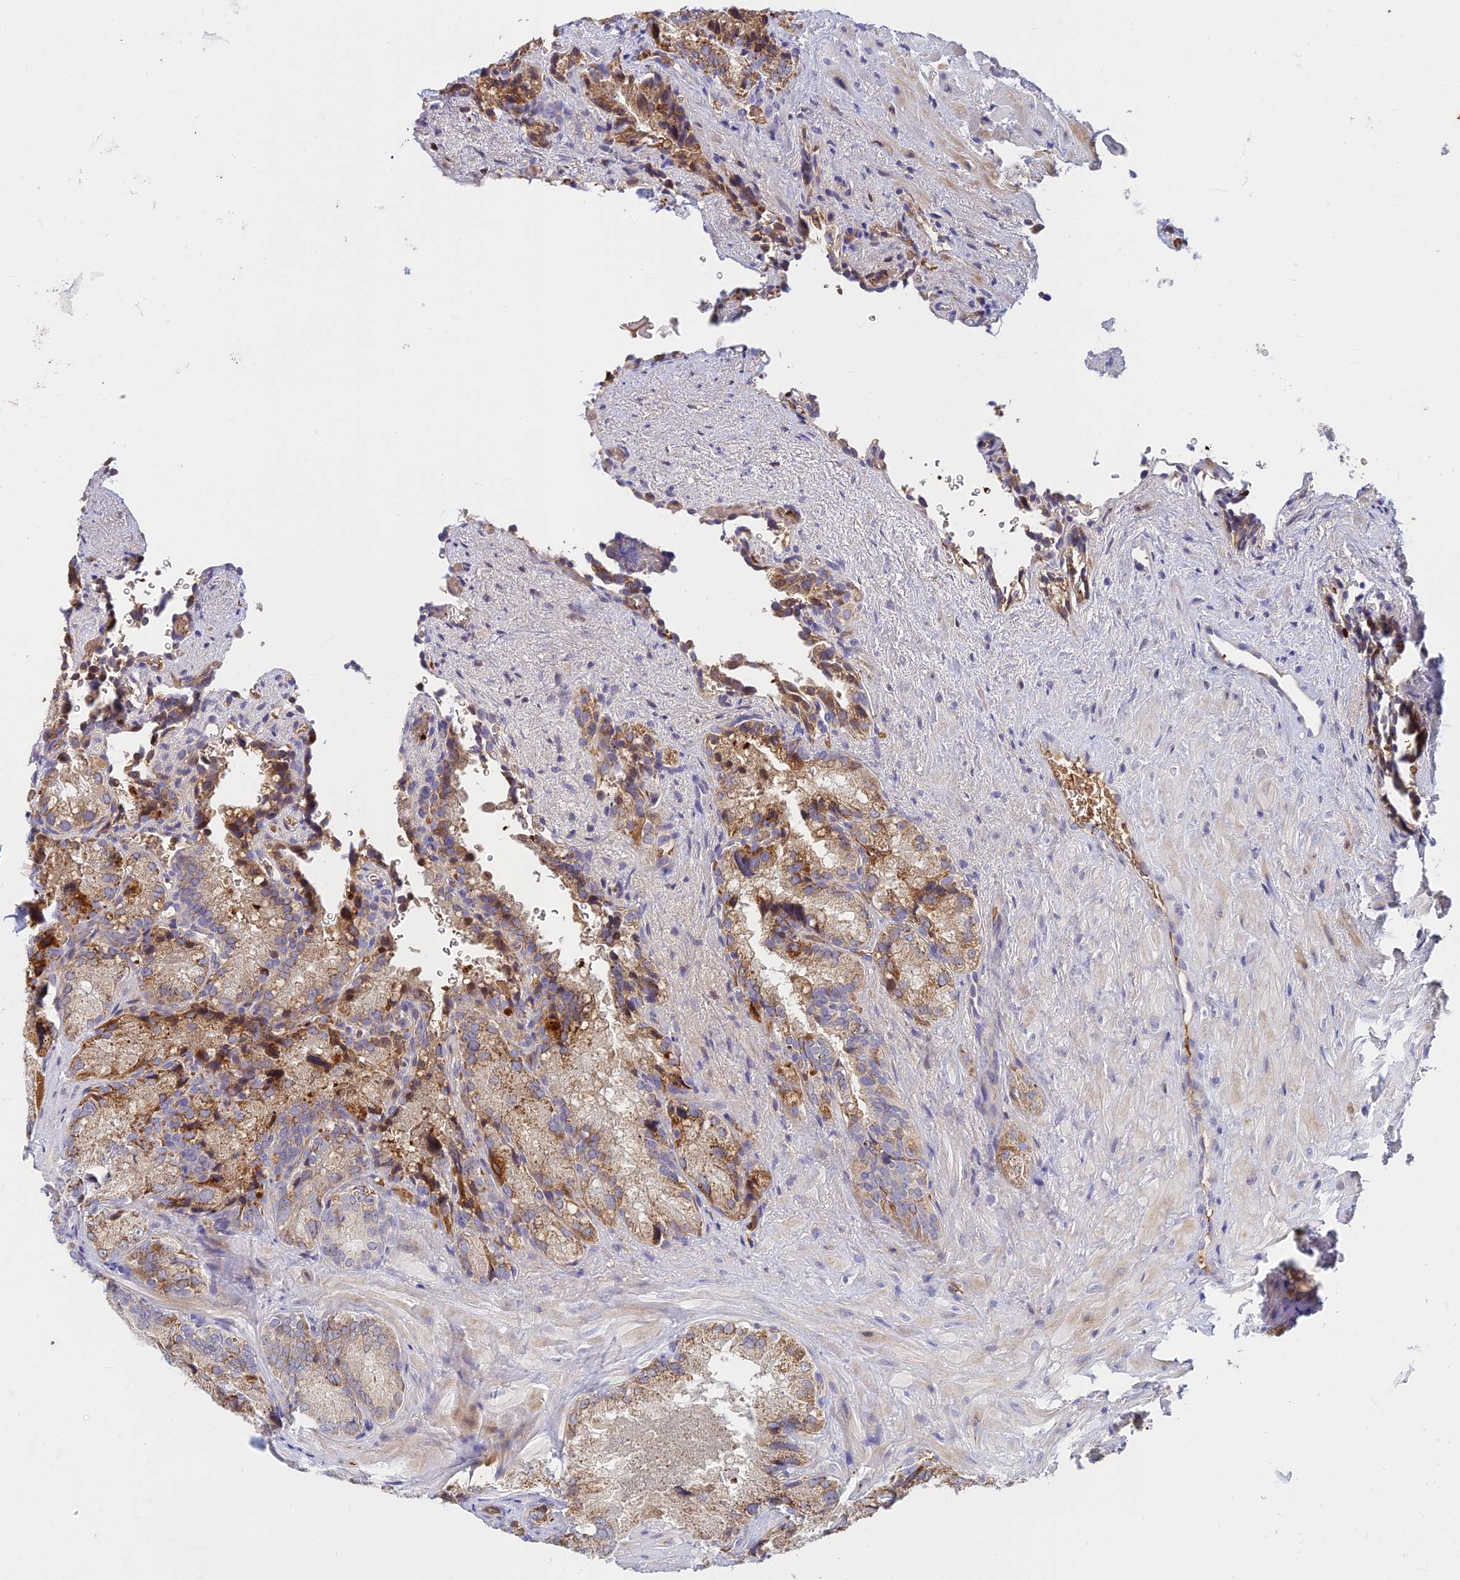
{"staining": {"intensity": "moderate", "quantity": "25%-75%", "location": "cytoplasmic/membranous"}, "tissue": "seminal vesicle", "cell_type": "Glandular cells", "image_type": "normal", "snomed": [{"axis": "morphology", "description": "Normal tissue, NOS"}, {"axis": "topography", "description": "Seminal veicle"}], "caption": "Protein staining of benign seminal vesicle shows moderate cytoplasmic/membranous expression in approximately 25%-75% of glandular cells.", "gene": "UFSP2", "patient": {"sex": "male", "age": 62}}